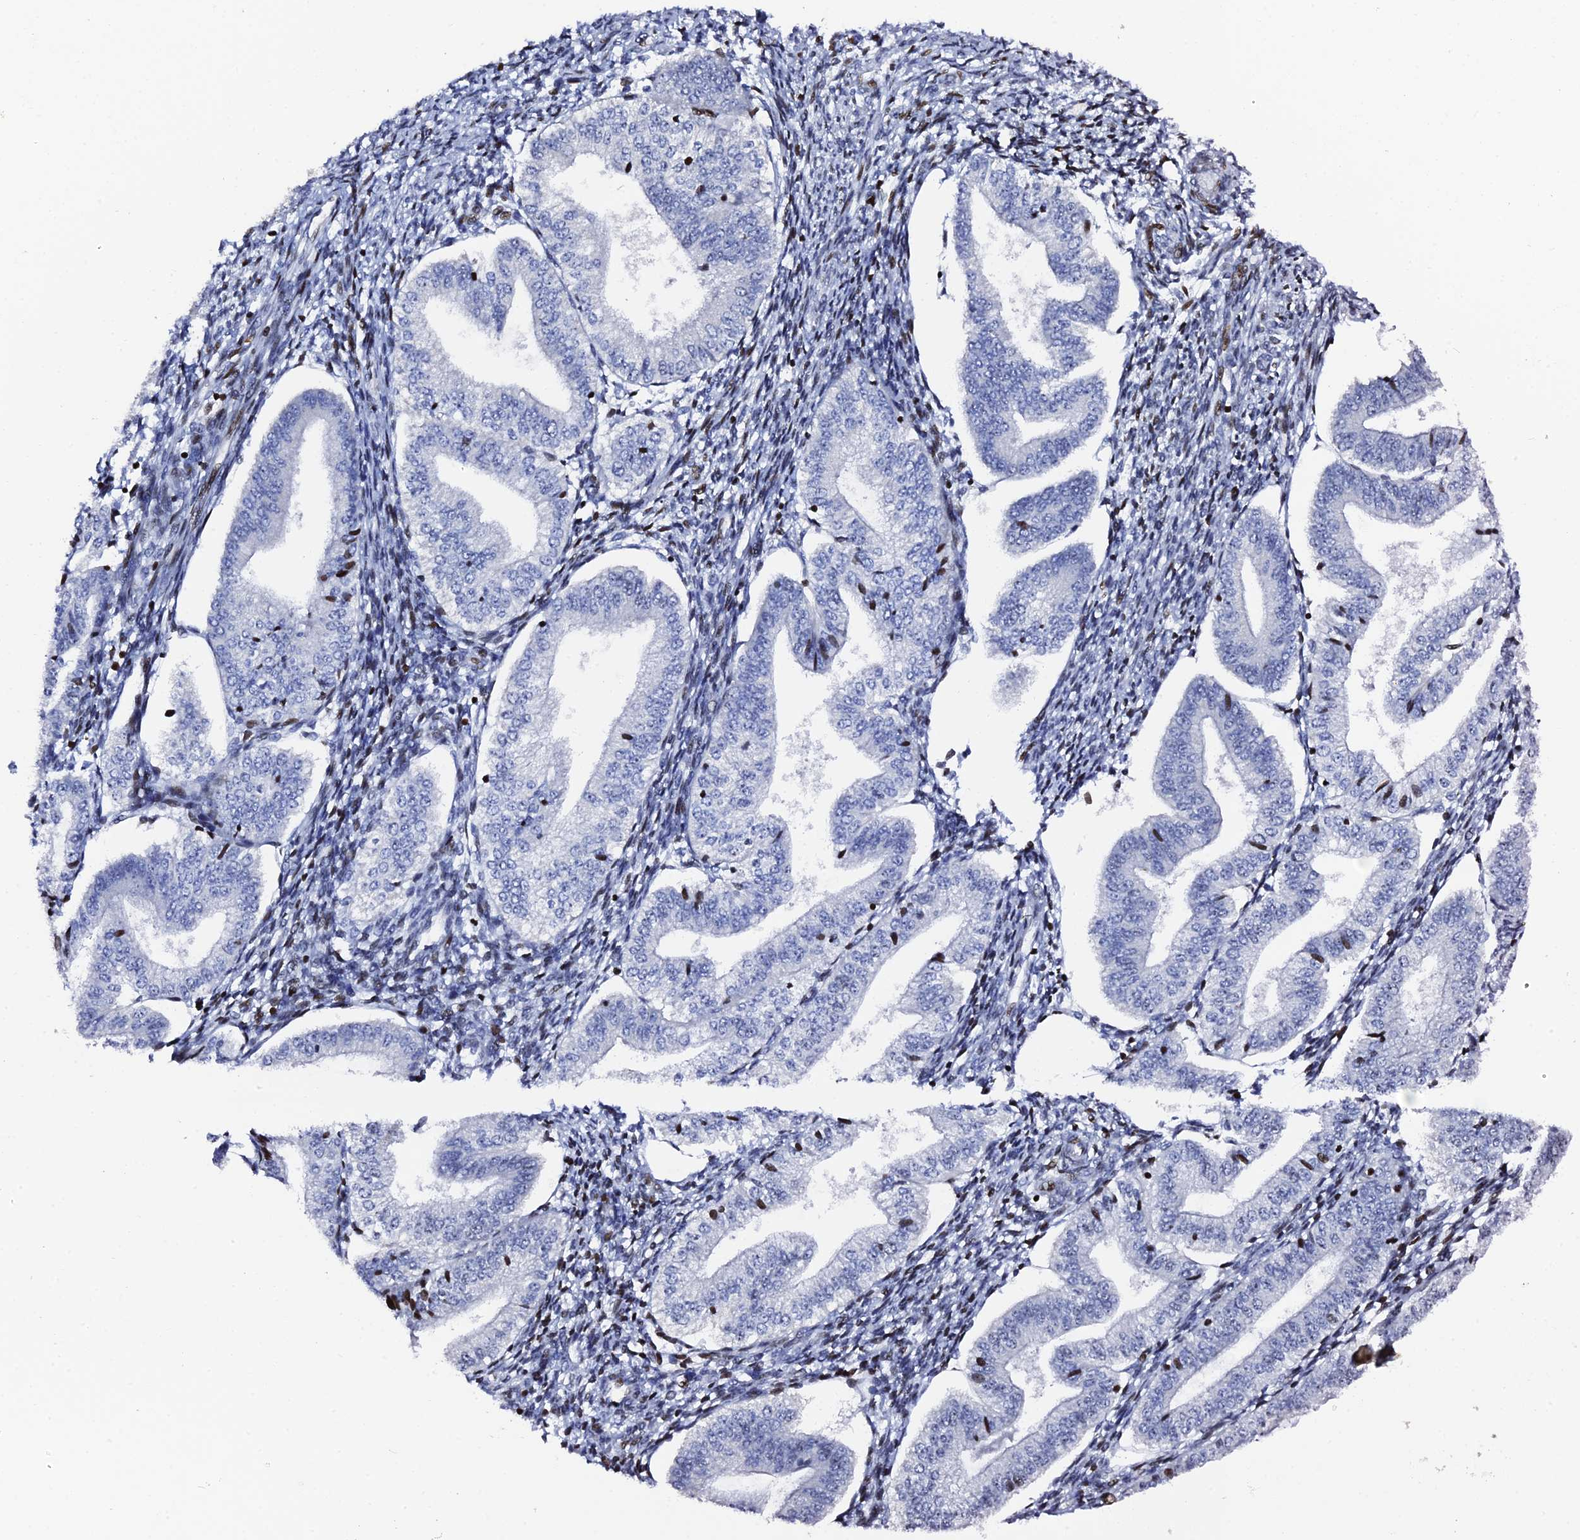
{"staining": {"intensity": "moderate", "quantity": "25%-75%", "location": "nuclear"}, "tissue": "endometrium", "cell_type": "Cells in endometrial stroma", "image_type": "normal", "snomed": [{"axis": "morphology", "description": "Normal tissue, NOS"}, {"axis": "topography", "description": "Endometrium"}], "caption": "High-magnification brightfield microscopy of benign endometrium stained with DAB (brown) and counterstained with hematoxylin (blue). cells in endometrial stroma exhibit moderate nuclear expression is present in about25%-75% of cells.", "gene": "MYNN", "patient": {"sex": "female", "age": 34}}